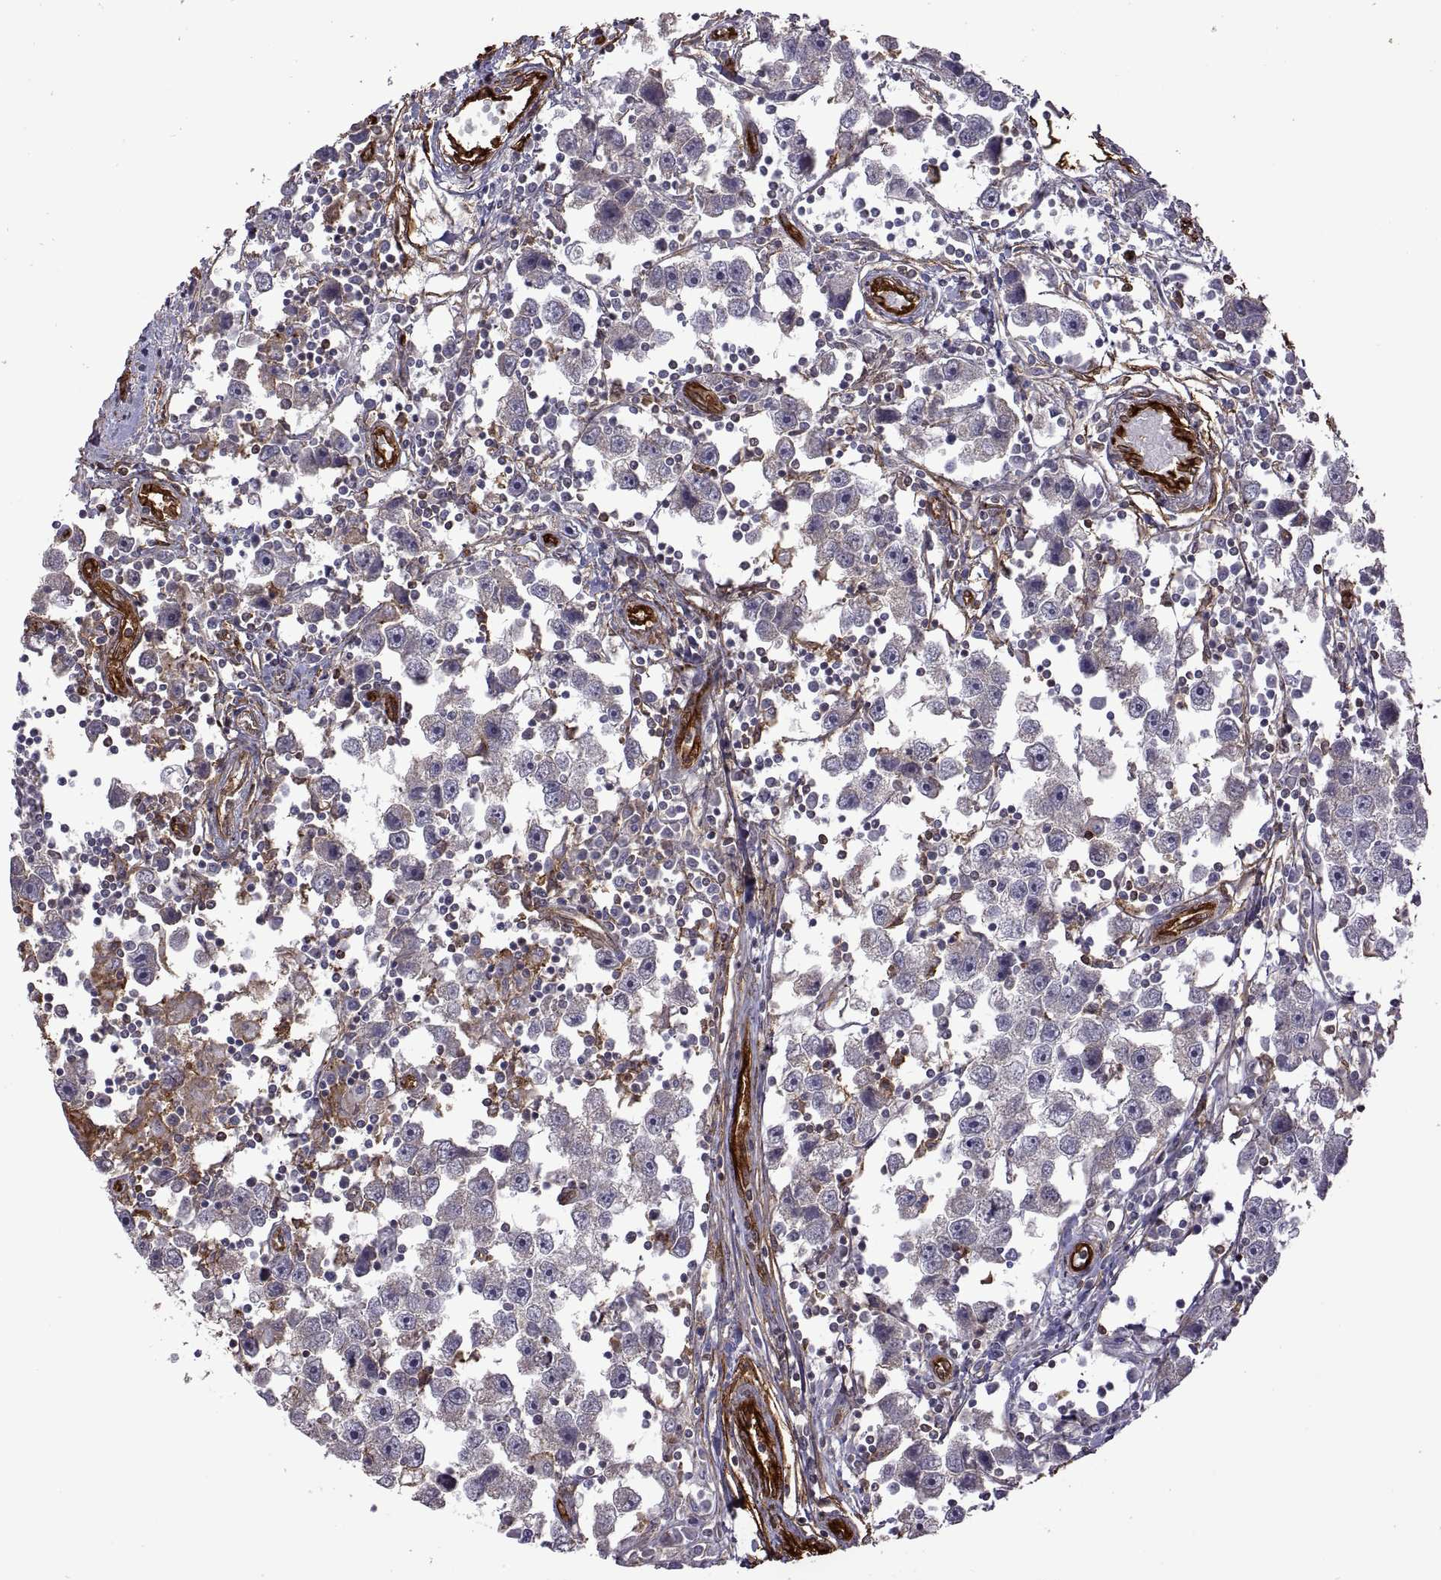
{"staining": {"intensity": "negative", "quantity": "none", "location": "none"}, "tissue": "testis cancer", "cell_type": "Tumor cells", "image_type": "cancer", "snomed": [{"axis": "morphology", "description": "Seminoma, NOS"}, {"axis": "topography", "description": "Testis"}], "caption": "This is an immunohistochemistry (IHC) micrograph of seminoma (testis). There is no staining in tumor cells.", "gene": "S100A10", "patient": {"sex": "male", "age": 30}}